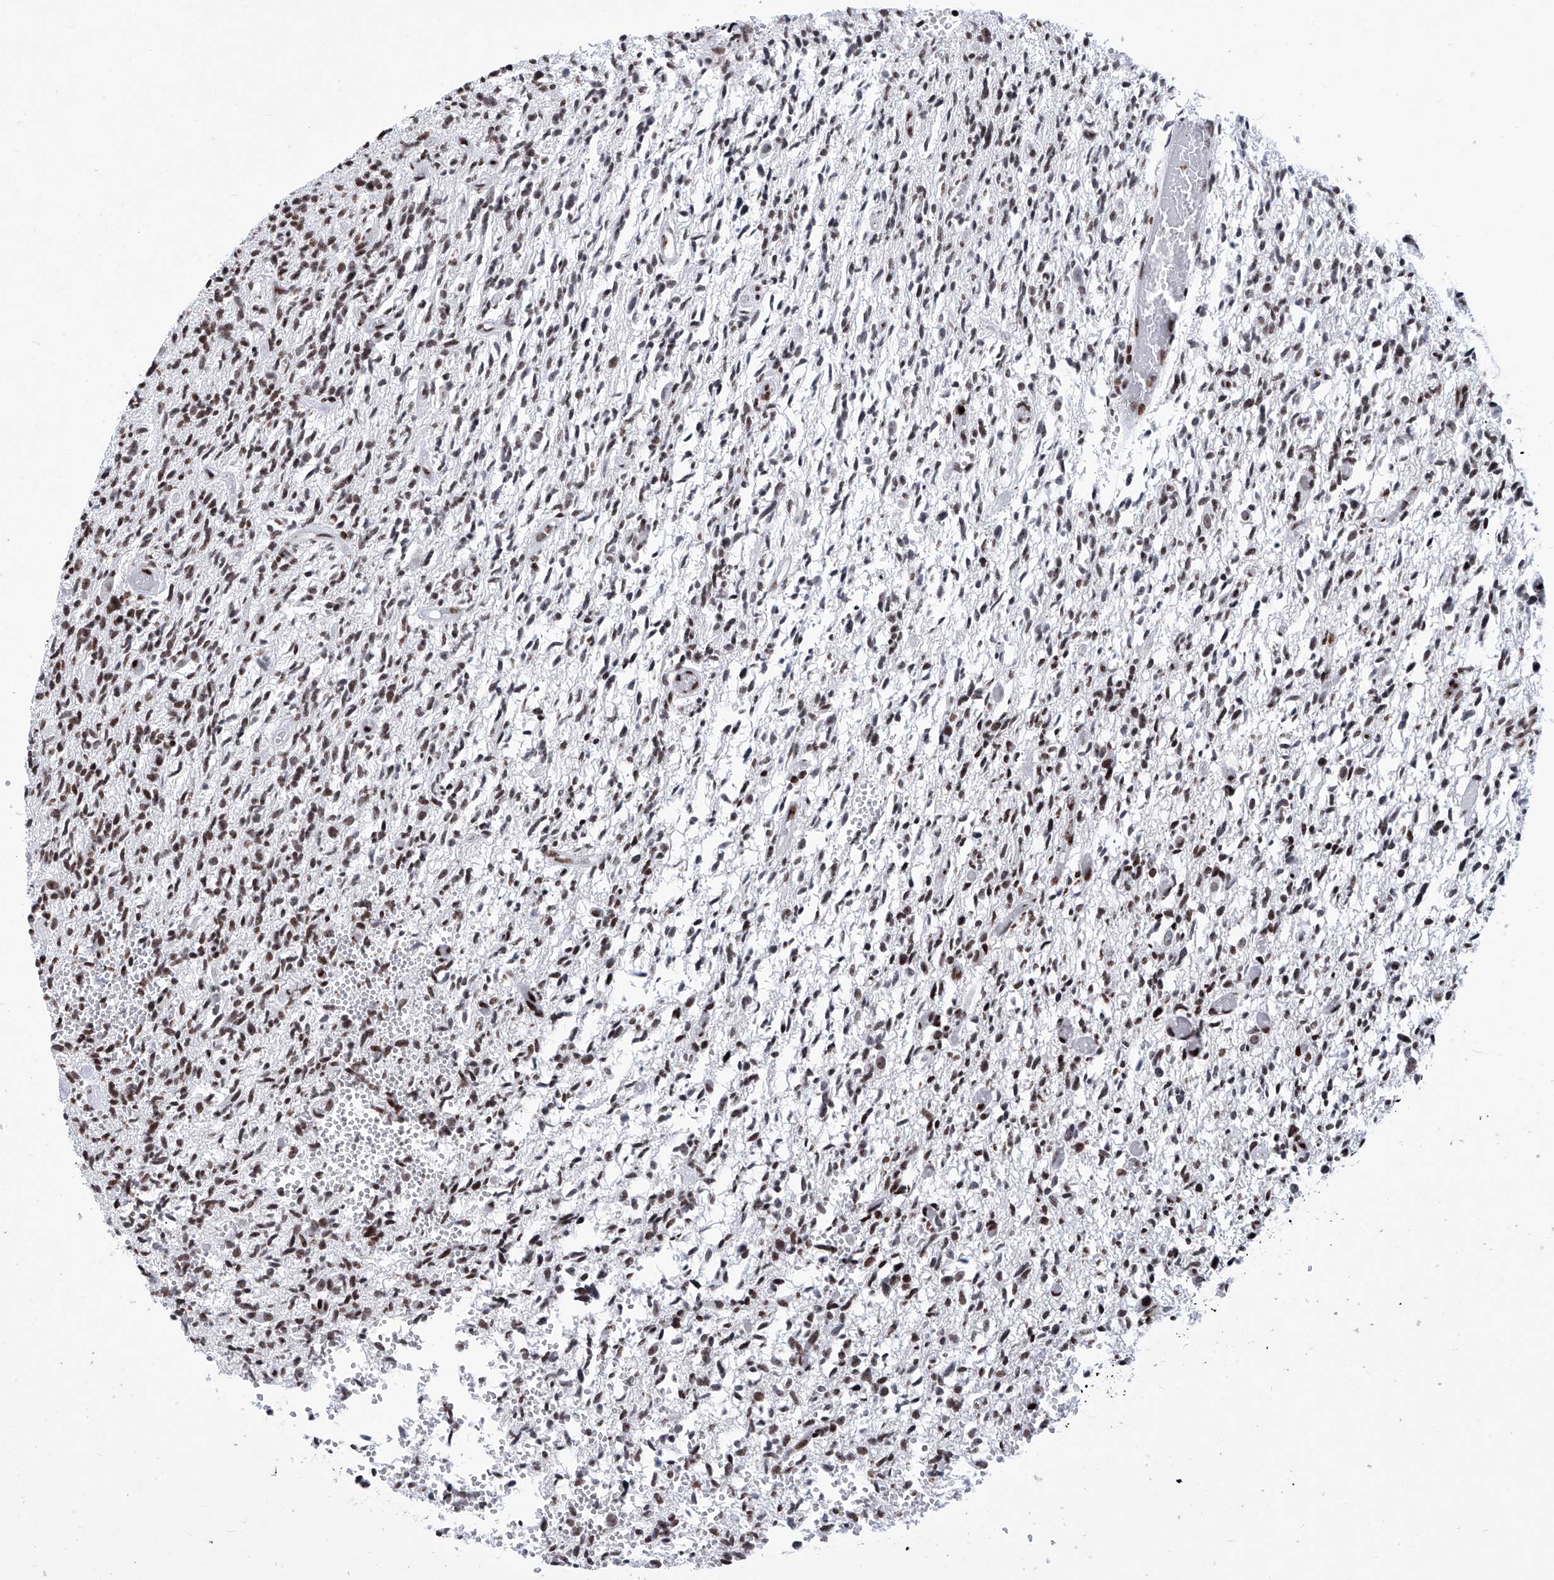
{"staining": {"intensity": "moderate", "quantity": ">75%", "location": "nuclear"}, "tissue": "glioma", "cell_type": "Tumor cells", "image_type": "cancer", "snomed": [{"axis": "morphology", "description": "Glioma, malignant, High grade"}, {"axis": "topography", "description": "Brain"}], "caption": "Moderate nuclear expression is present in approximately >75% of tumor cells in glioma.", "gene": "HEY2", "patient": {"sex": "female", "age": 57}}